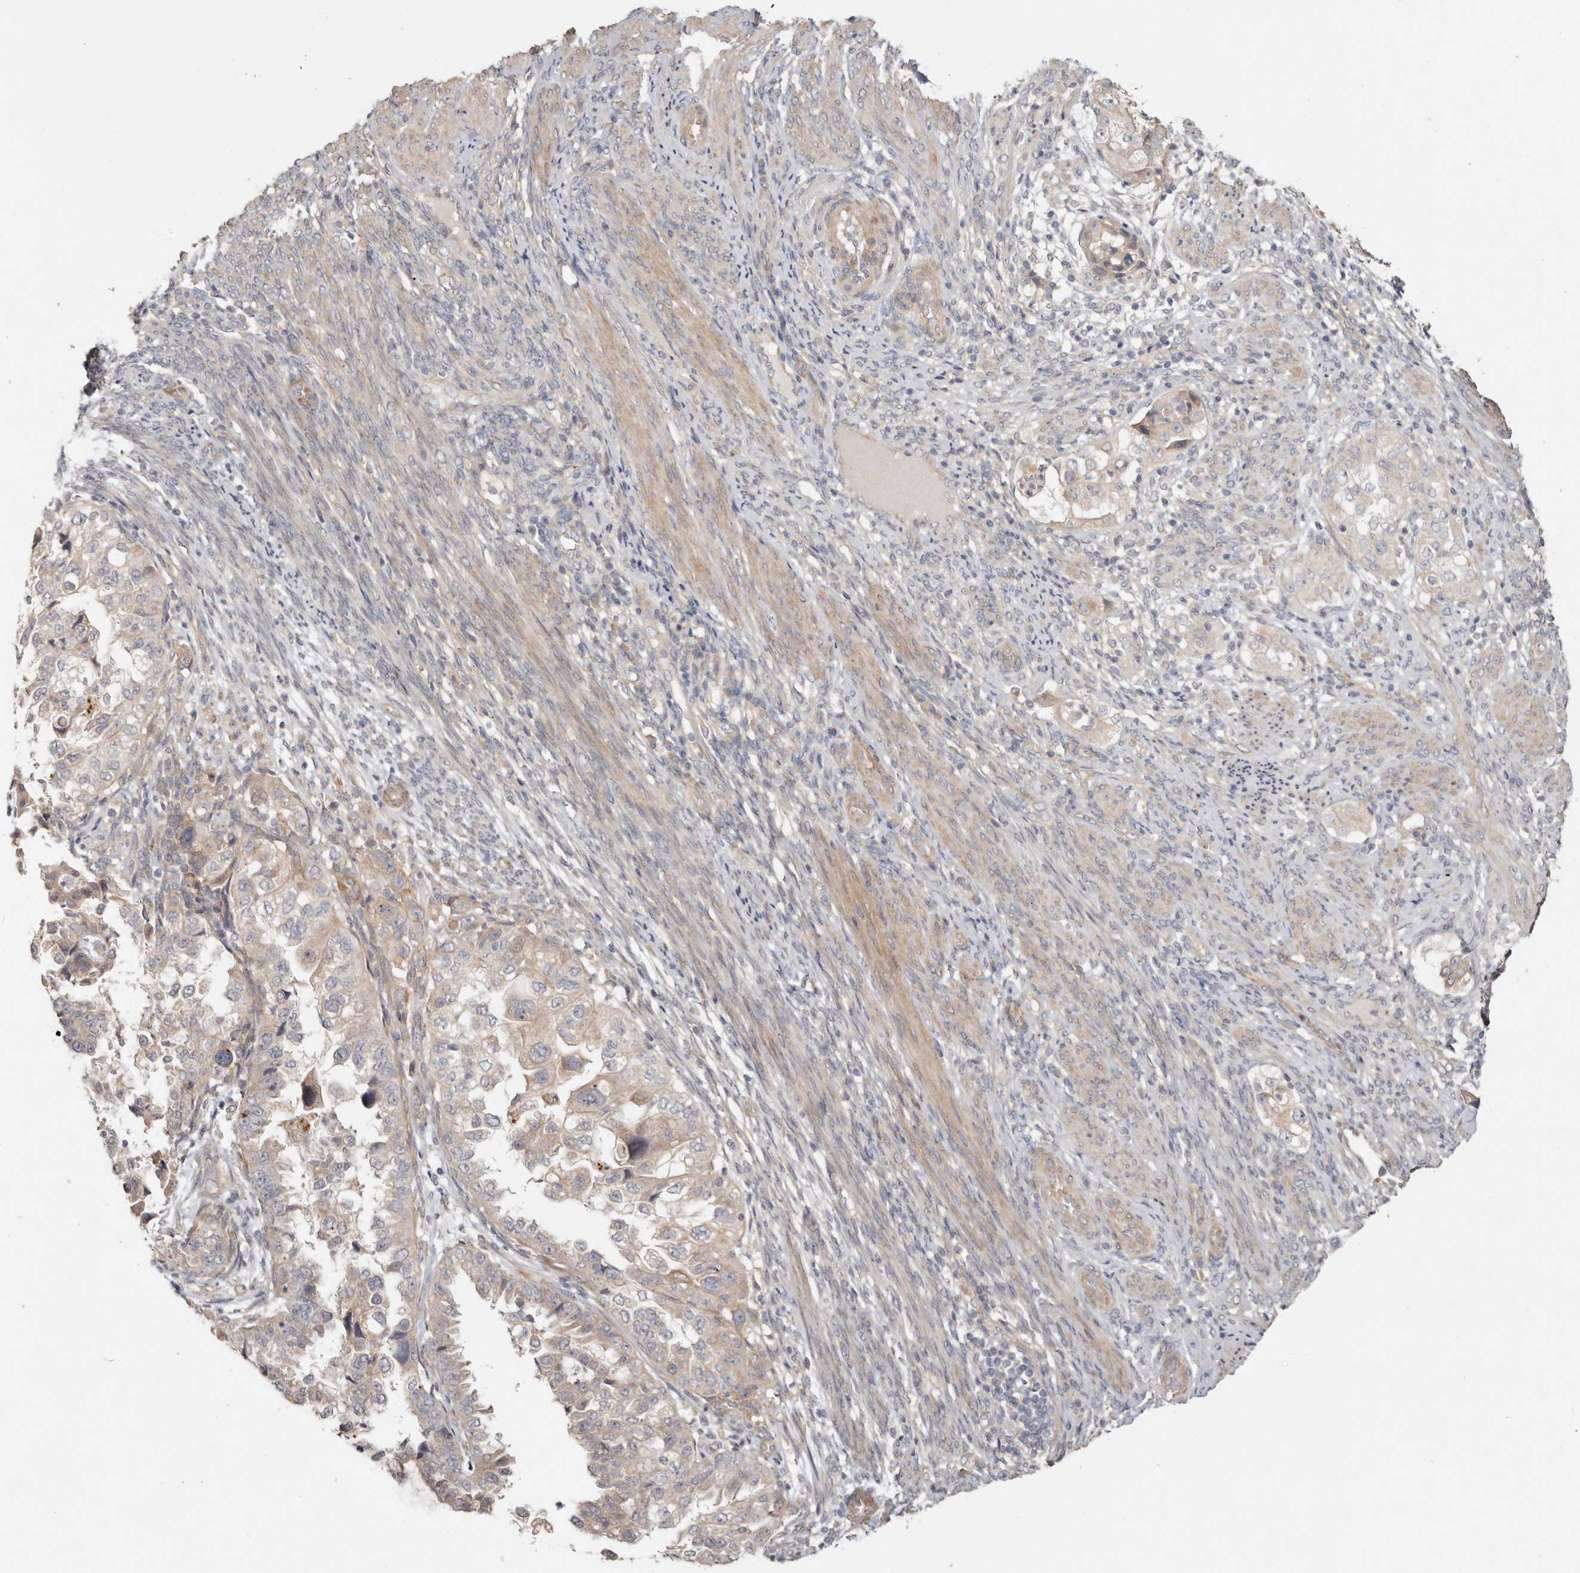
{"staining": {"intensity": "weak", "quantity": "<25%", "location": "cytoplasmic/membranous"}, "tissue": "endometrial cancer", "cell_type": "Tumor cells", "image_type": "cancer", "snomed": [{"axis": "morphology", "description": "Adenocarcinoma, NOS"}, {"axis": "topography", "description": "Endometrium"}], "caption": "Immunohistochemistry of human endometrial adenocarcinoma shows no staining in tumor cells. (Brightfield microscopy of DAB immunohistochemistry (IHC) at high magnification).", "gene": "ADAMTS9", "patient": {"sex": "female", "age": 85}}